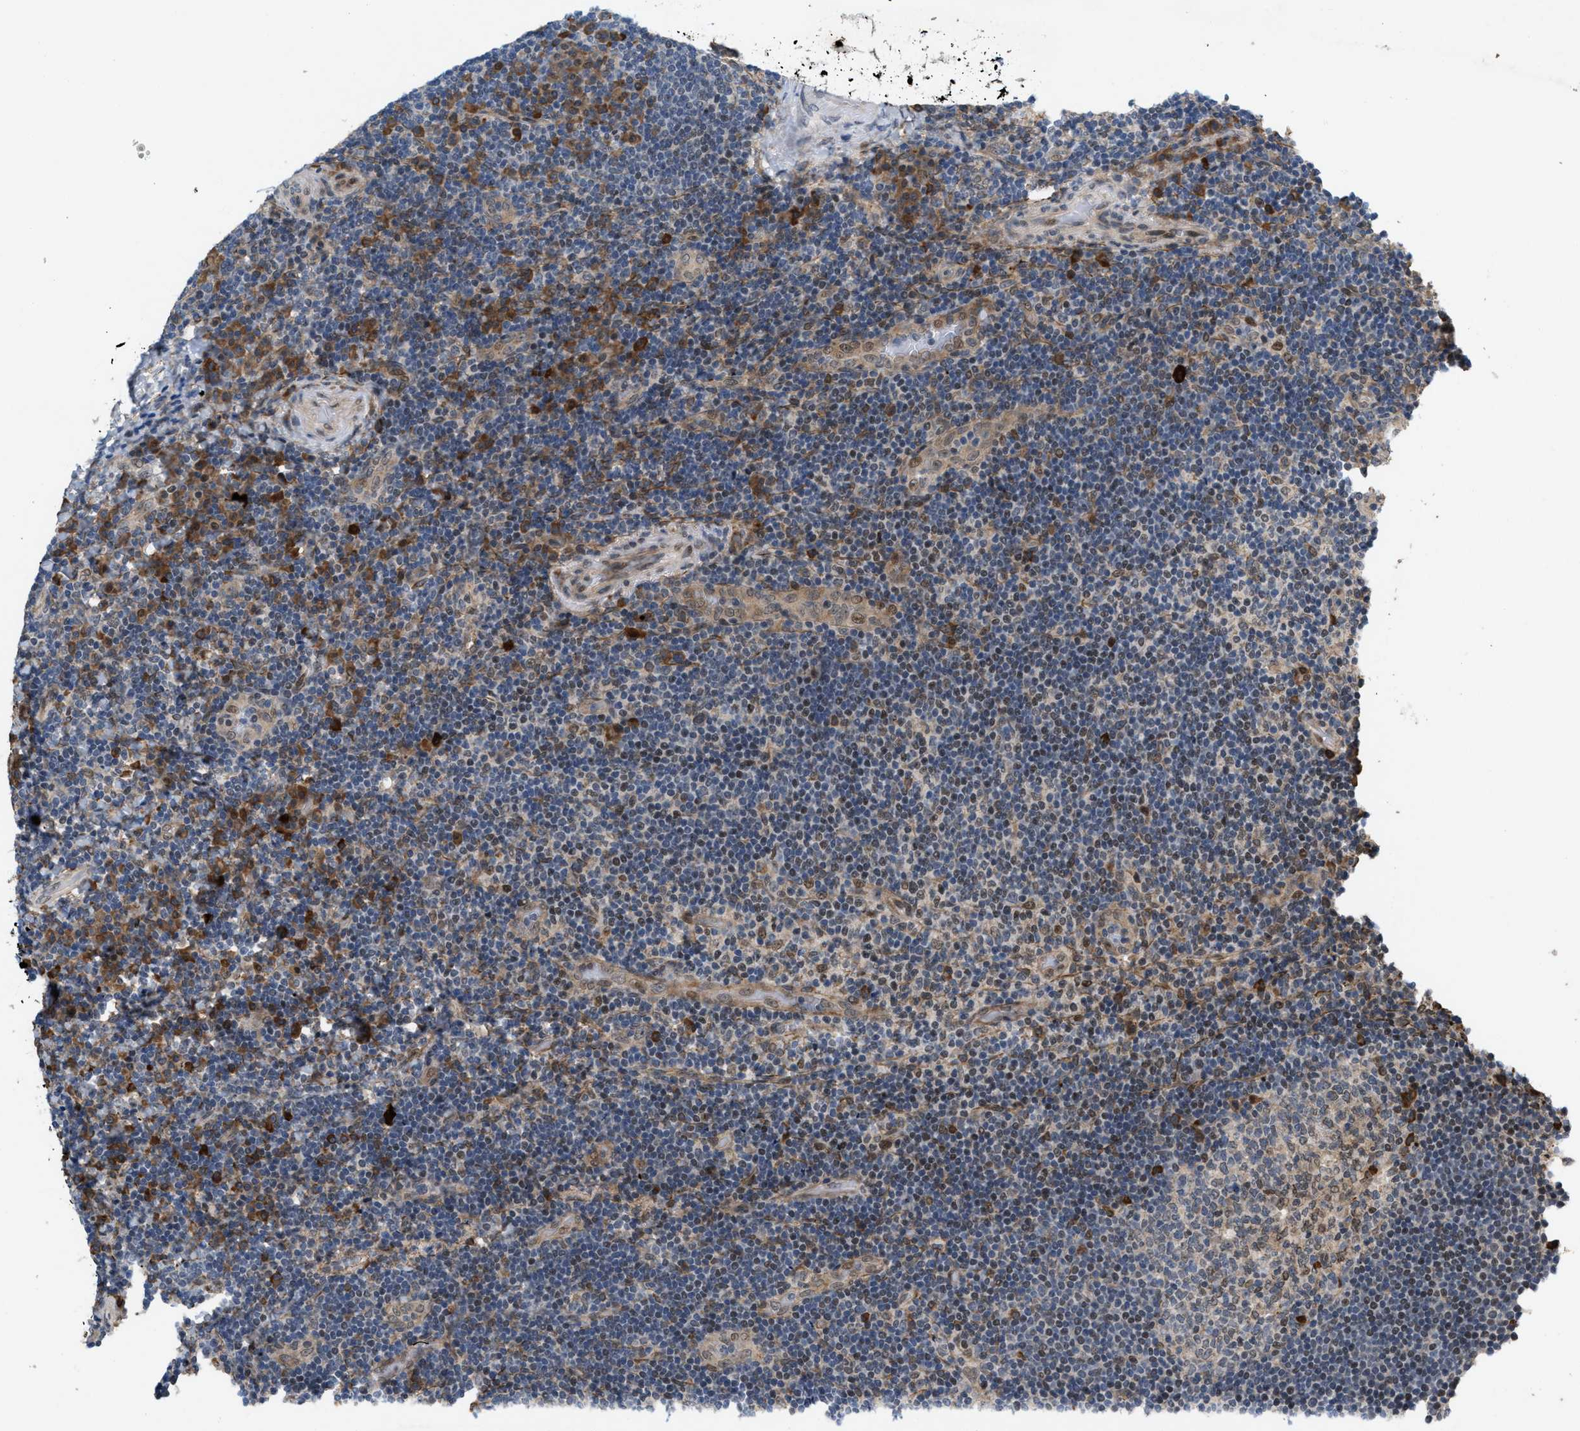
{"staining": {"intensity": "weak", "quantity": "25%-75%", "location": "cytoplasmic/membranous"}, "tissue": "lymphoma", "cell_type": "Tumor cells", "image_type": "cancer", "snomed": [{"axis": "morphology", "description": "Malignant lymphoma, non-Hodgkin's type, High grade"}, {"axis": "topography", "description": "Tonsil"}], "caption": "The micrograph displays staining of high-grade malignant lymphoma, non-Hodgkin's type, revealing weak cytoplasmic/membranous protein staining (brown color) within tumor cells. Nuclei are stained in blue.", "gene": "MFSD6", "patient": {"sex": "female", "age": 36}}